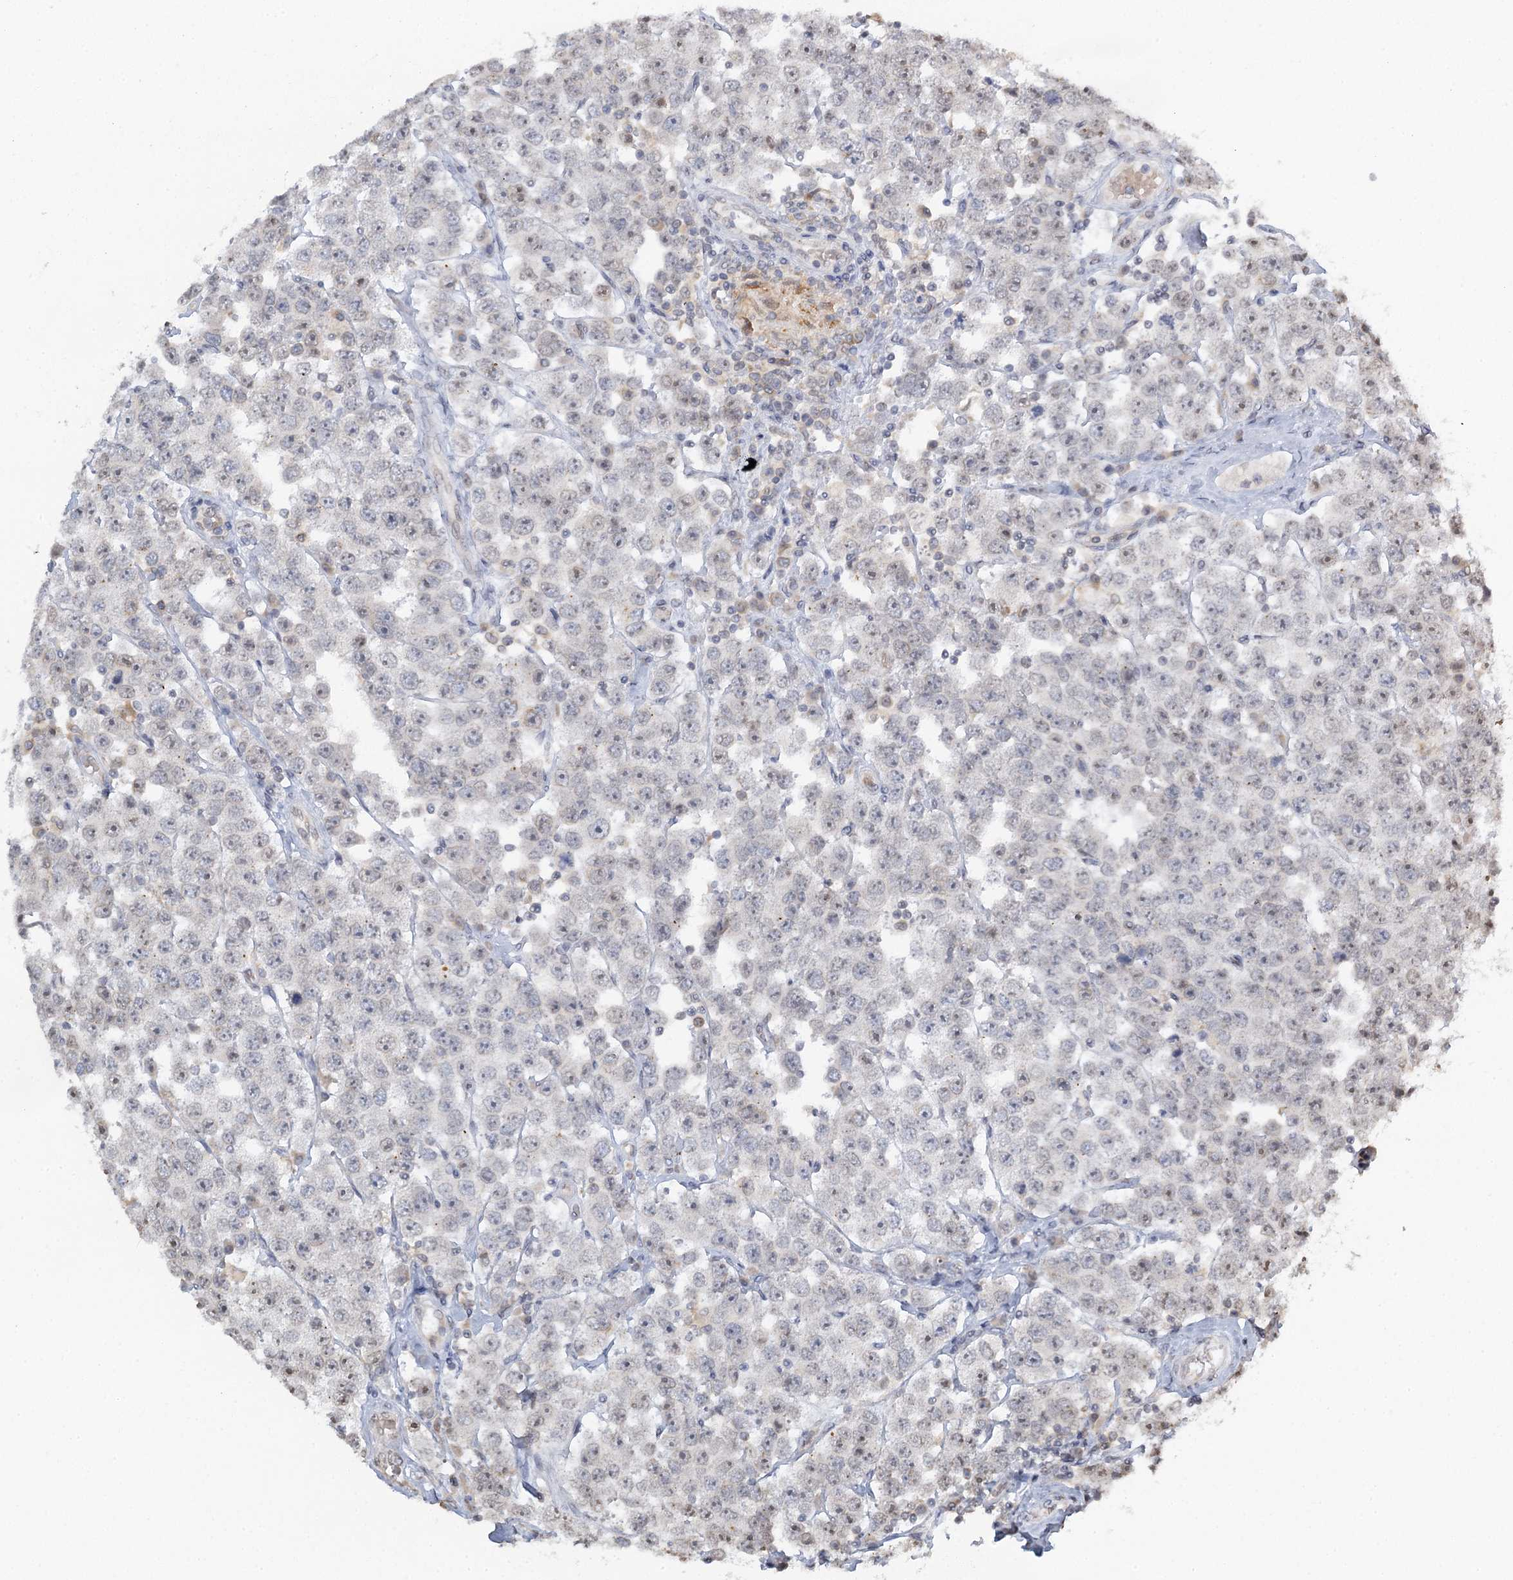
{"staining": {"intensity": "negative", "quantity": "none", "location": "none"}, "tissue": "testis cancer", "cell_type": "Tumor cells", "image_type": "cancer", "snomed": [{"axis": "morphology", "description": "Seminoma, NOS"}, {"axis": "topography", "description": "Testis"}], "caption": "Image shows no protein expression in tumor cells of testis seminoma tissue. (DAB (3,3'-diaminobenzidine) IHC visualized using brightfield microscopy, high magnification).", "gene": "TREX1", "patient": {"sex": "male", "age": 28}}